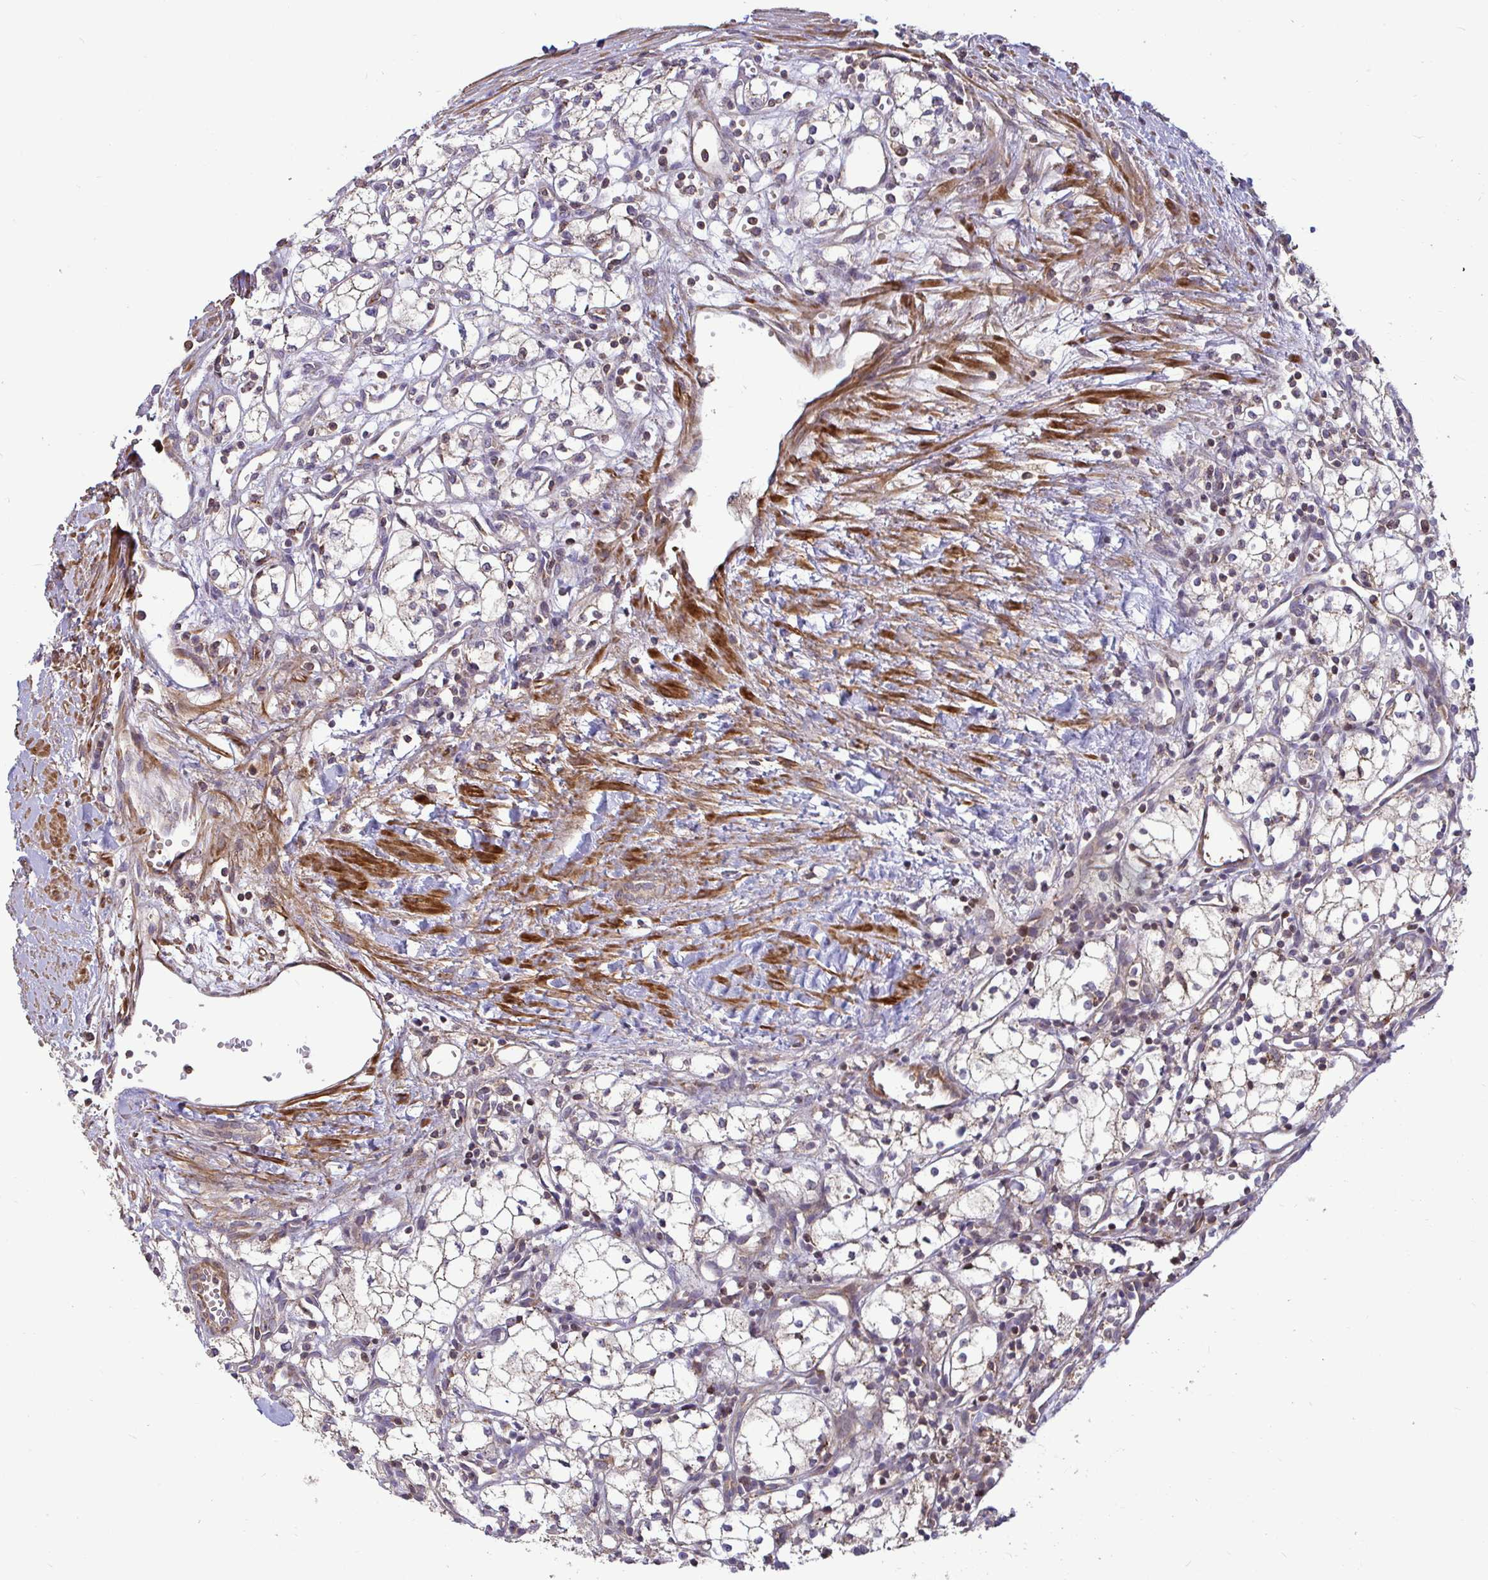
{"staining": {"intensity": "weak", "quantity": "<25%", "location": "cytoplasmic/membranous"}, "tissue": "renal cancer", "cell_type": "Tumor cells", "image_type": "cancer", "snomed": [{"axis": "morphology", "description": "Adenocarcinoma, NOS"}, {"axis": "topography", "description": "Kidney"}], "caption": "Tumor cells are negative for protein expression in human renal cancer (adenocarcinoma).", "gene": "SPRY1", "patient": {"sex": "male", "age": 59}}